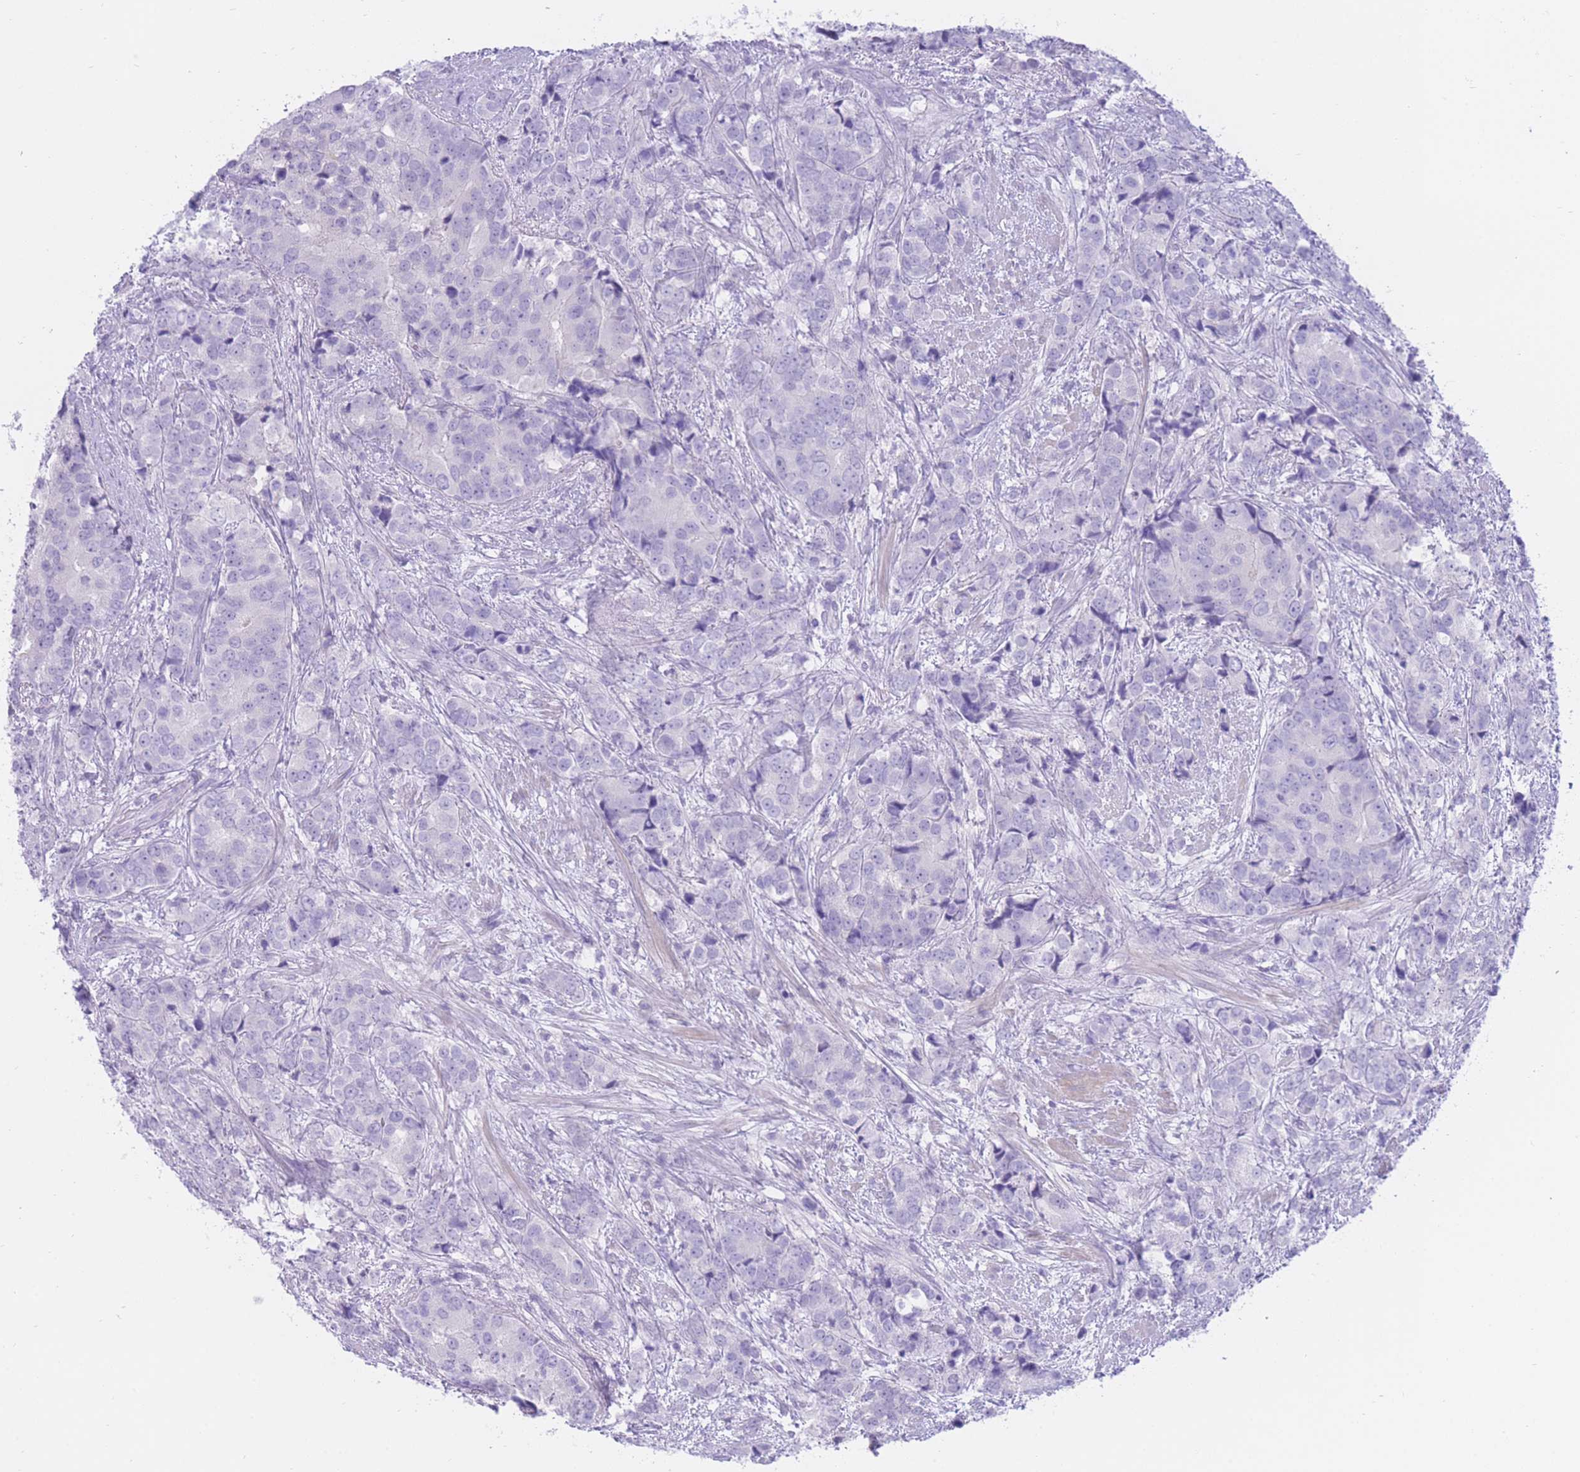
{"staining": {"intensity": "negative", "quantity": "none", "location": "none"}, "tissue": "prostate cancer", "cell_type": "Tumor cells", "image_type": "cancer", "snomed": [{"axis": "morphology", "description": "Adenocarcinoma, High grade"}, {"axis": "topography", "description": "Prostate"}], "caption": "This is an IHC image of human prostate adenocarcinoma (high-grade). There is no positivity in tumor cells.", "gene": "ZNF212", "patient": {"sex": "male", "age": 62}}